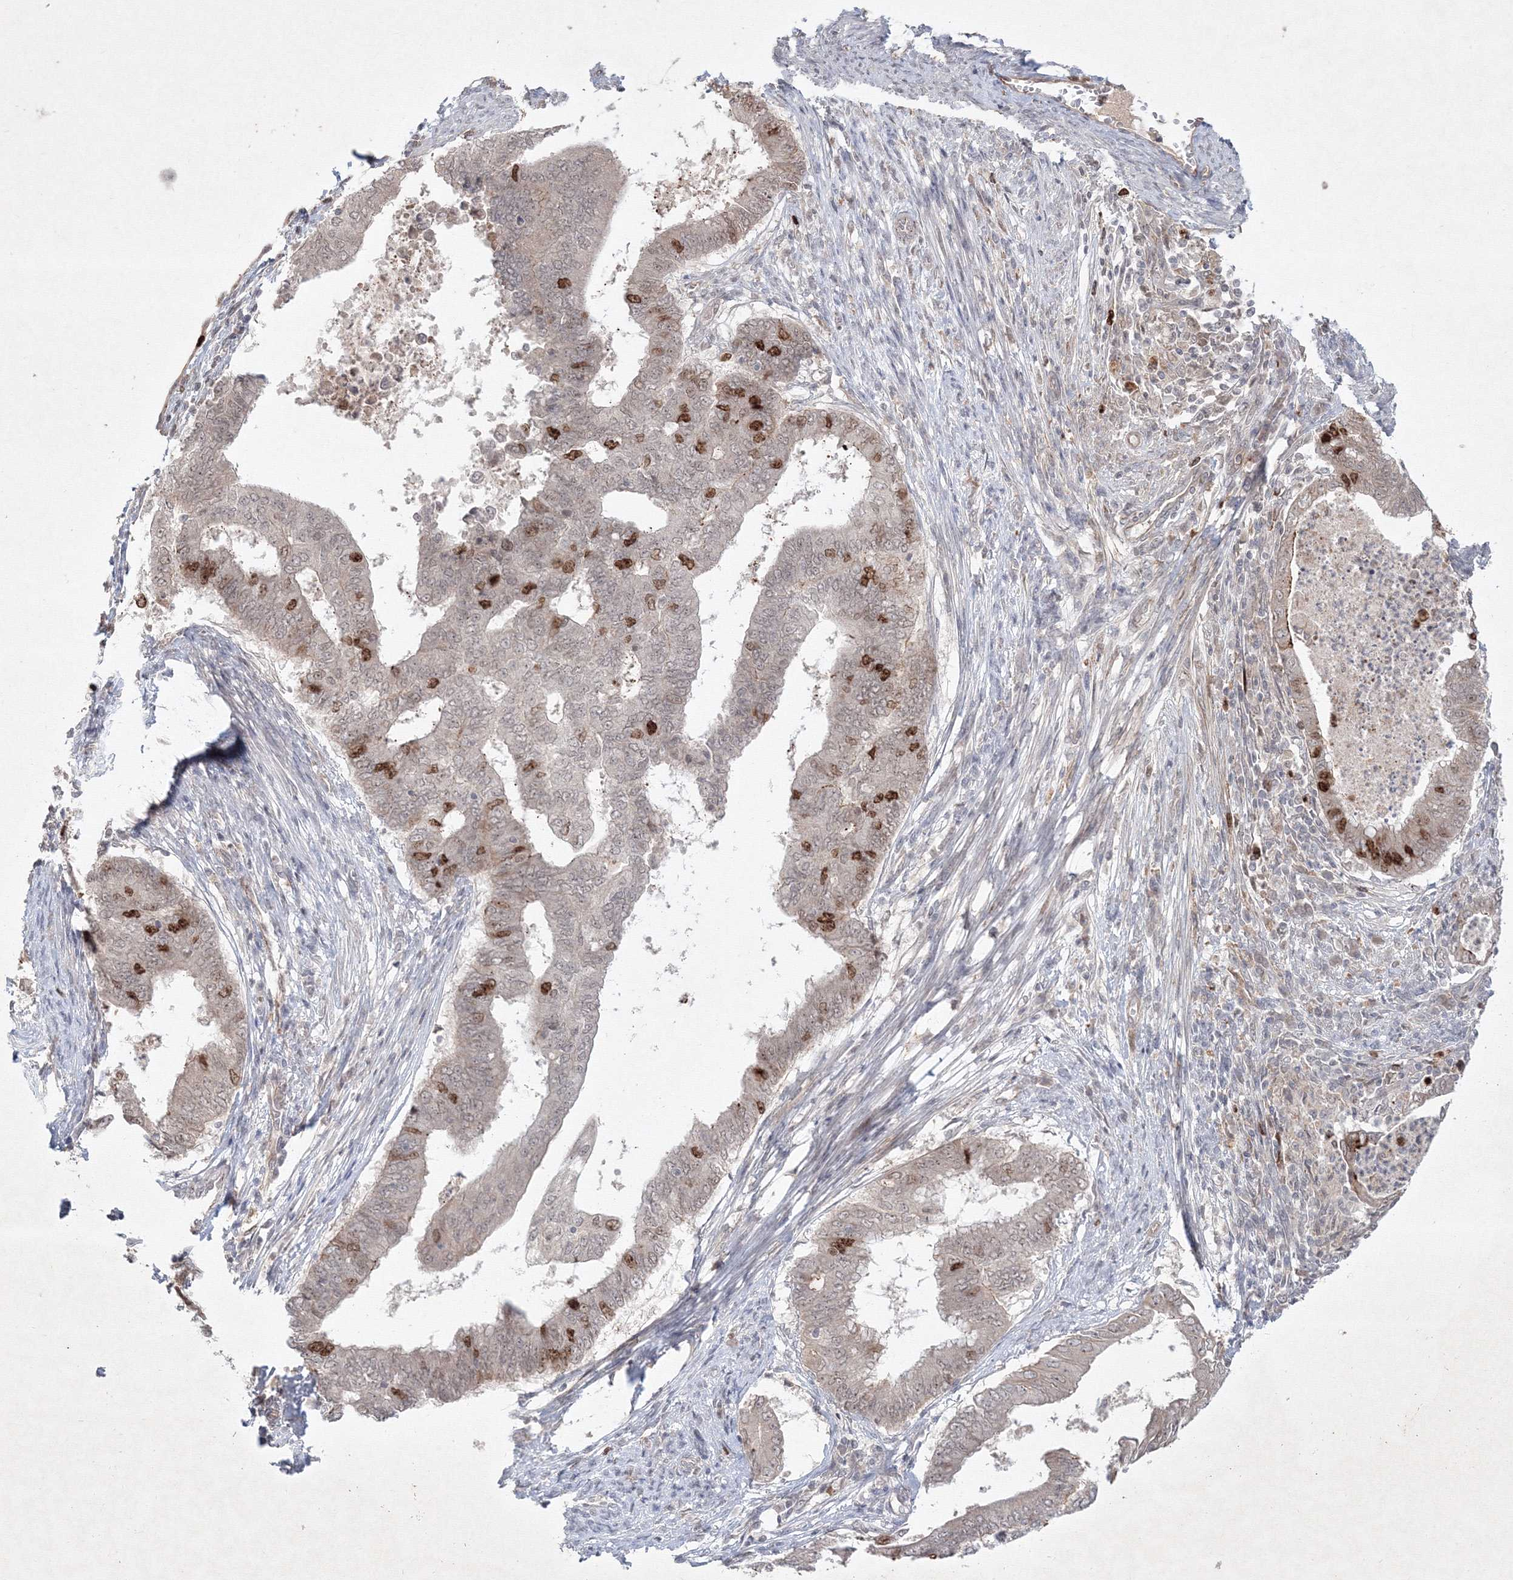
{"staining": {"intensity": "strong", "quantity": "<25%", "location": "nuclear"}, "tissue": "endometrial cancer", "cell_type": "Tumor cells", "image_type": "cancer", "snomed": [{"axis": "morphology", "description": "Polyp, NOS"}, {"axis": "morphology", "description": "Adenocarcinoma, NOS"}, {"axis": "morphology", "description": "Adenoma, NOS"}, {"axis": "topography", "description": "Endometrium"}], "caption": "Approximately <25% of tumor cells in endometrial adenoma reveal strong nuclear protein staining as visualized by brown immunohistochemical staining.", "gene": "KIF20A", "patient": {"sex": "female", "age": 79}}